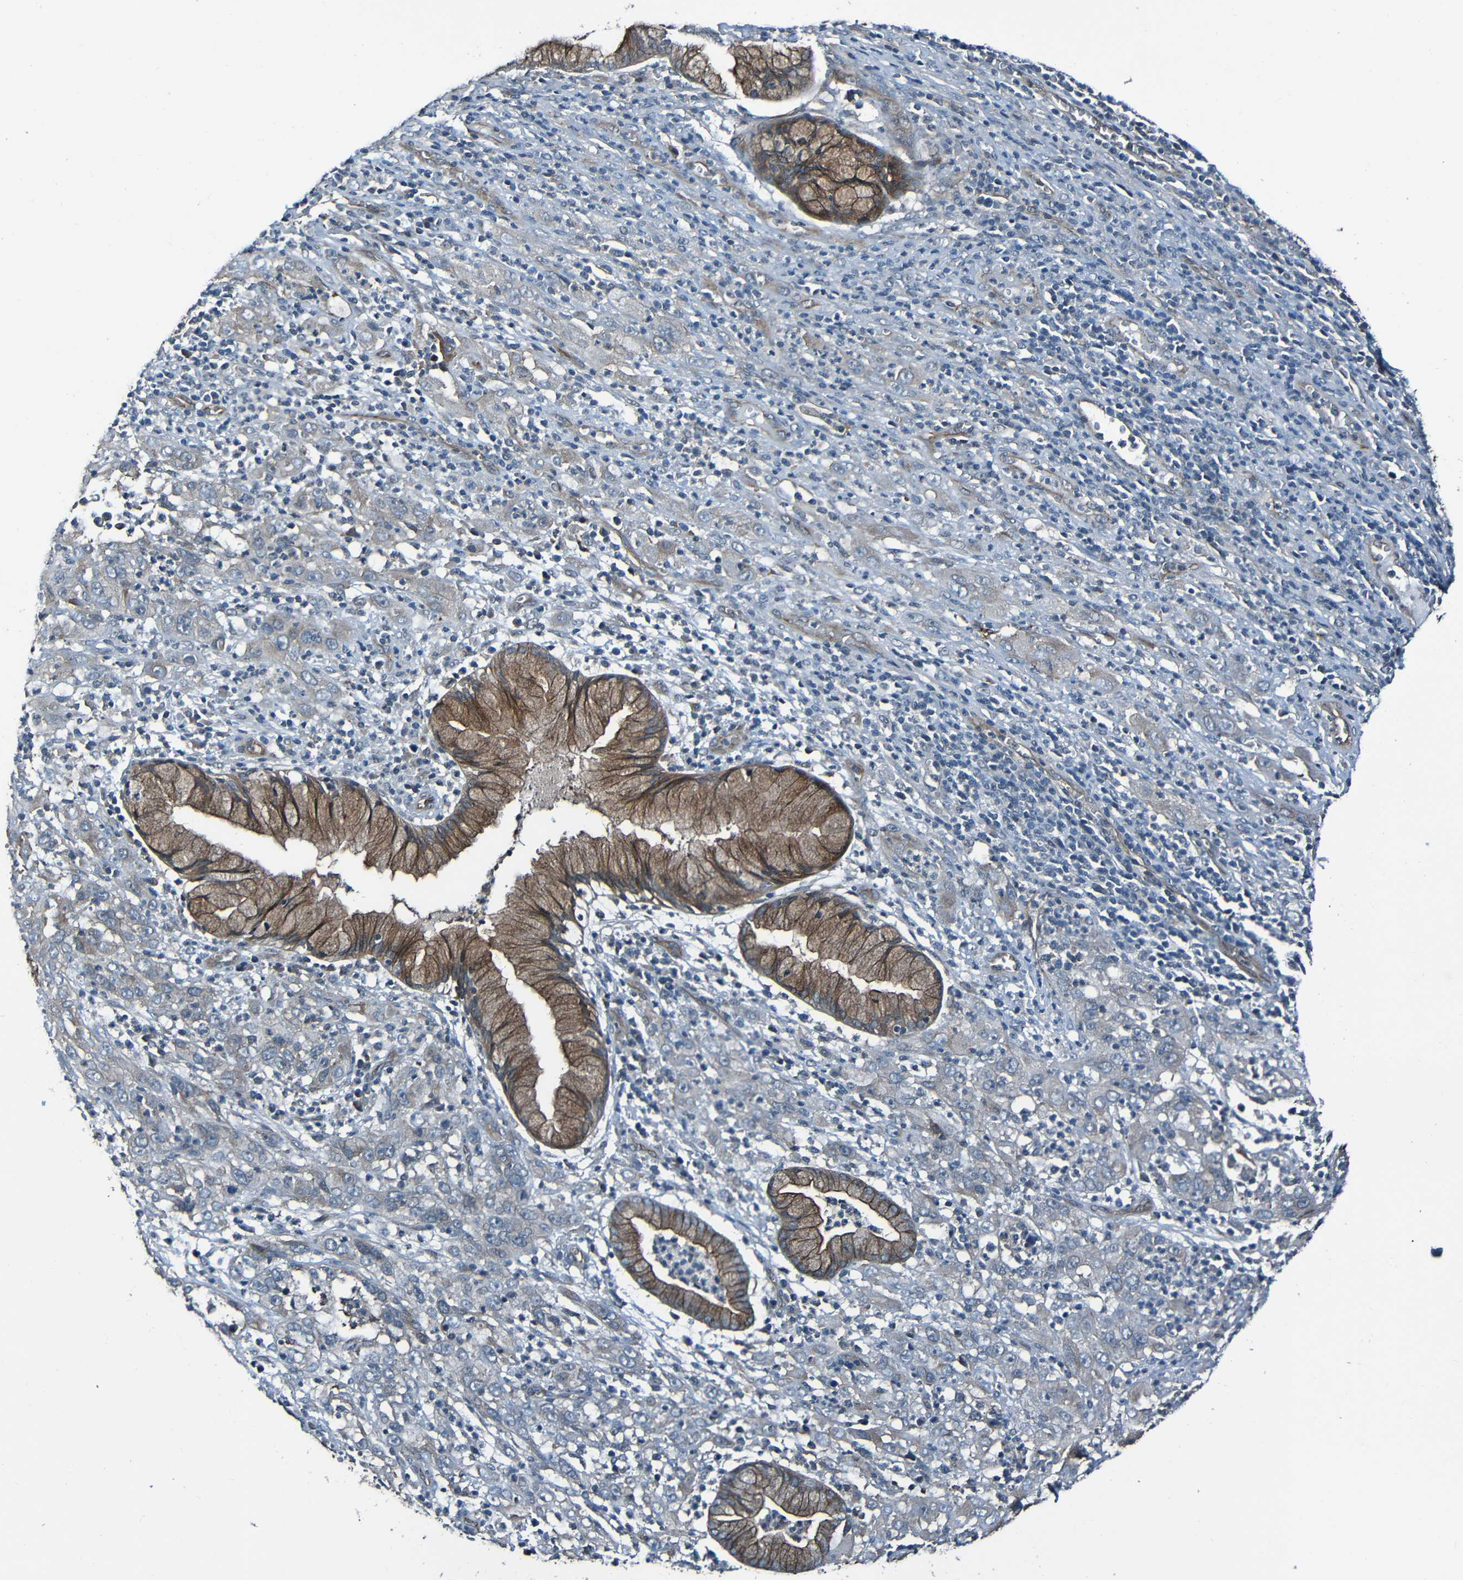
{"staining": {"intensity": "moderate", "quantity": ">75%", "location": "cytoplasmic/membranous"}, "tissue": "cervical cancer", "cell_type": "Tumor cells", "image_type": "cancer", "snomed": [{"axis": "morphology", "description": "Squamous cell carcinoma, NOS"}, {"axis": "topography", "description": "Cervix"}], "caption": "Cervical cancer stained with a brown dye demonstrates moderate cytoplasmic/membranous positive staining in approximately >75% of tumor cells.", "gene": "LGR5", "patient": {"sex": "female", "age": 32}}